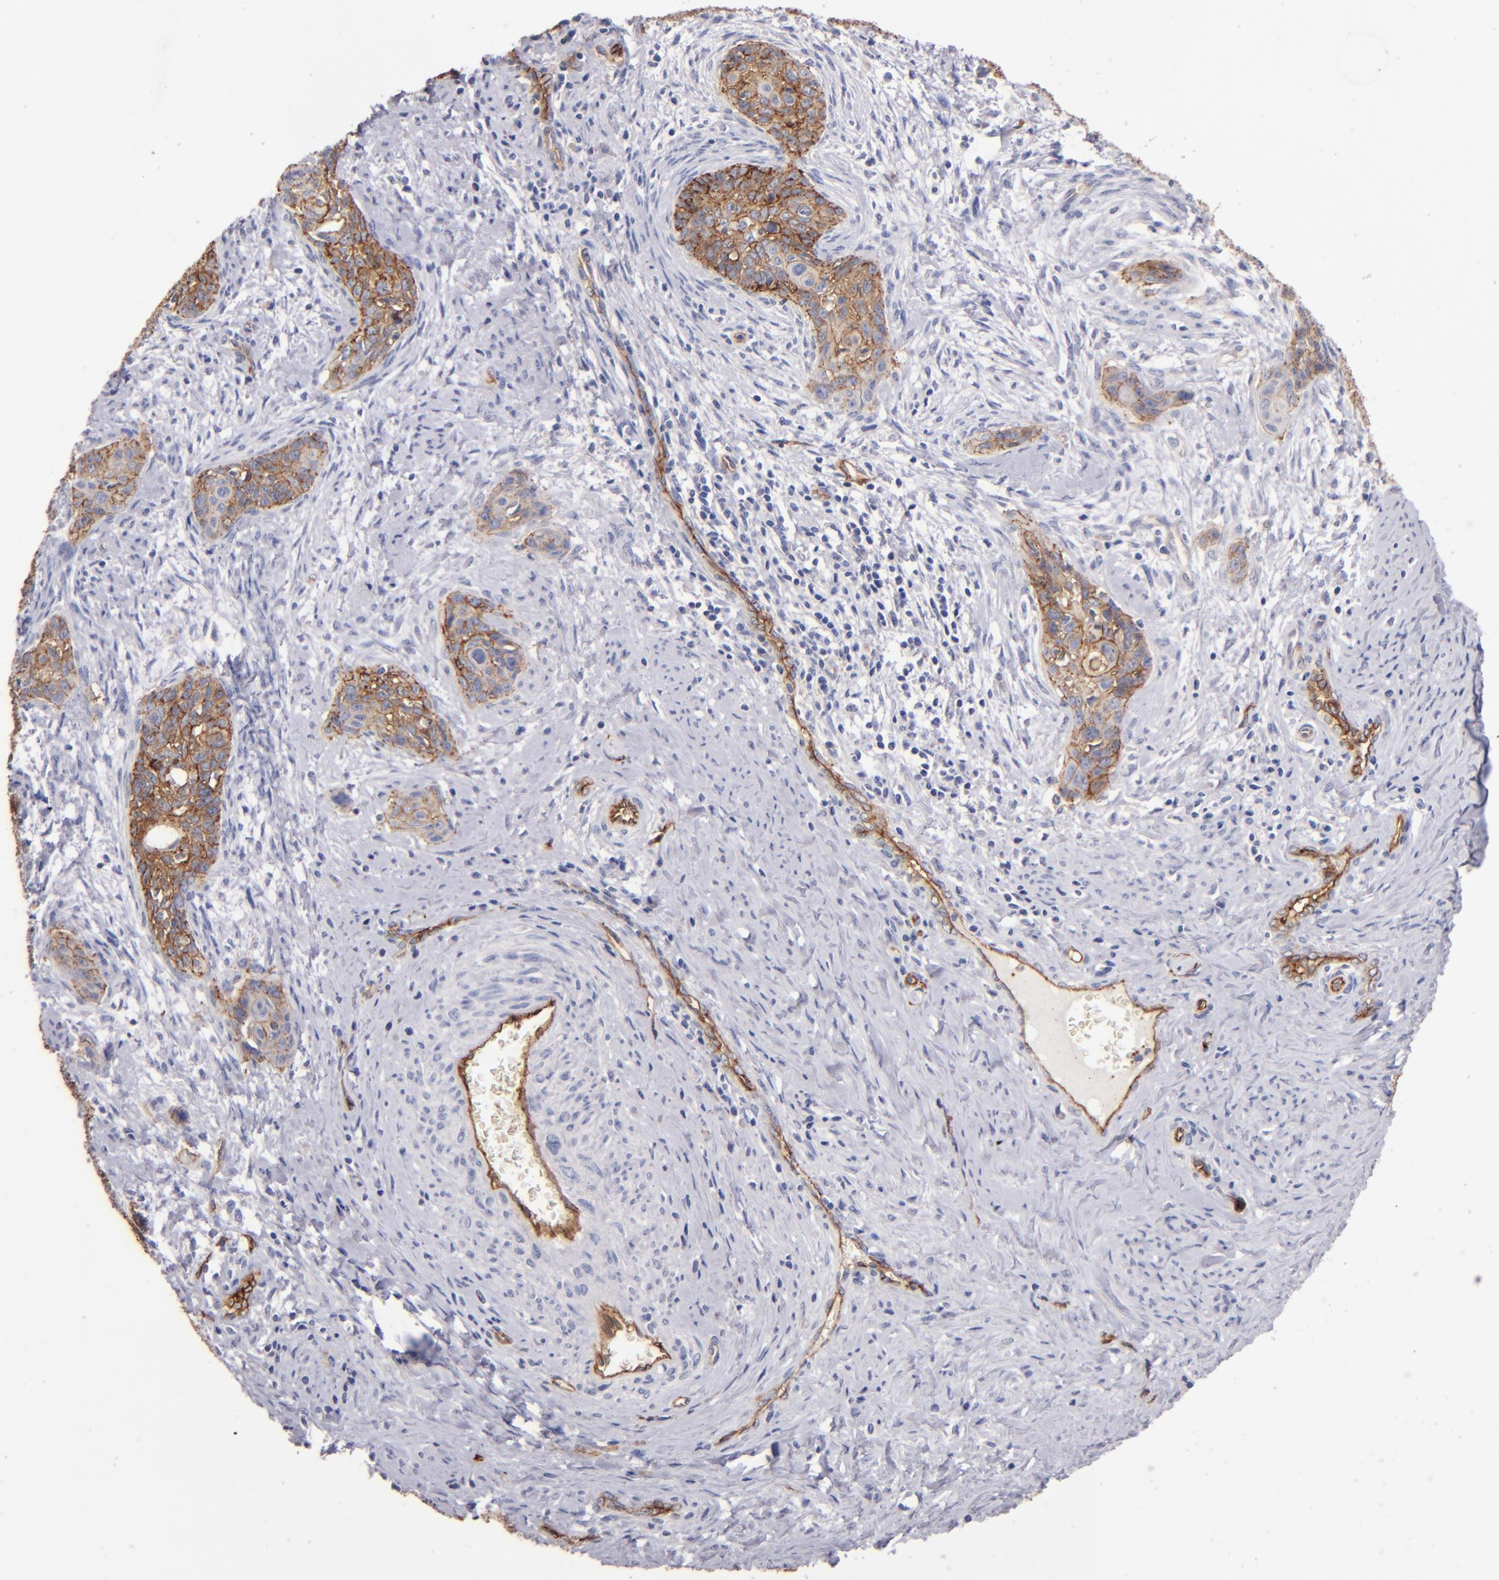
{"staining": {"intensity": "moderate", "quantity": ">75%", "location": "cytoplasmic/membranous"}, "tissue": "cervical cancer", "cell_type": "Tumor cells", "image_type": "cancer", "snomed": [{"axis": "morphology", "description": "Squamous cell carcinoma, NOS"}, {"axis": "topography", "description": "Cervix"}], "caption": "Brown immunohistochemical staining in cervical cancer (squamous cell carcinoma) demonstrates moderate cytoplasmic/membranous positivity in approximately >75% of tumor cells.", "gene": "CLDN5", "patient": {"sex": "female", "age": 33}}